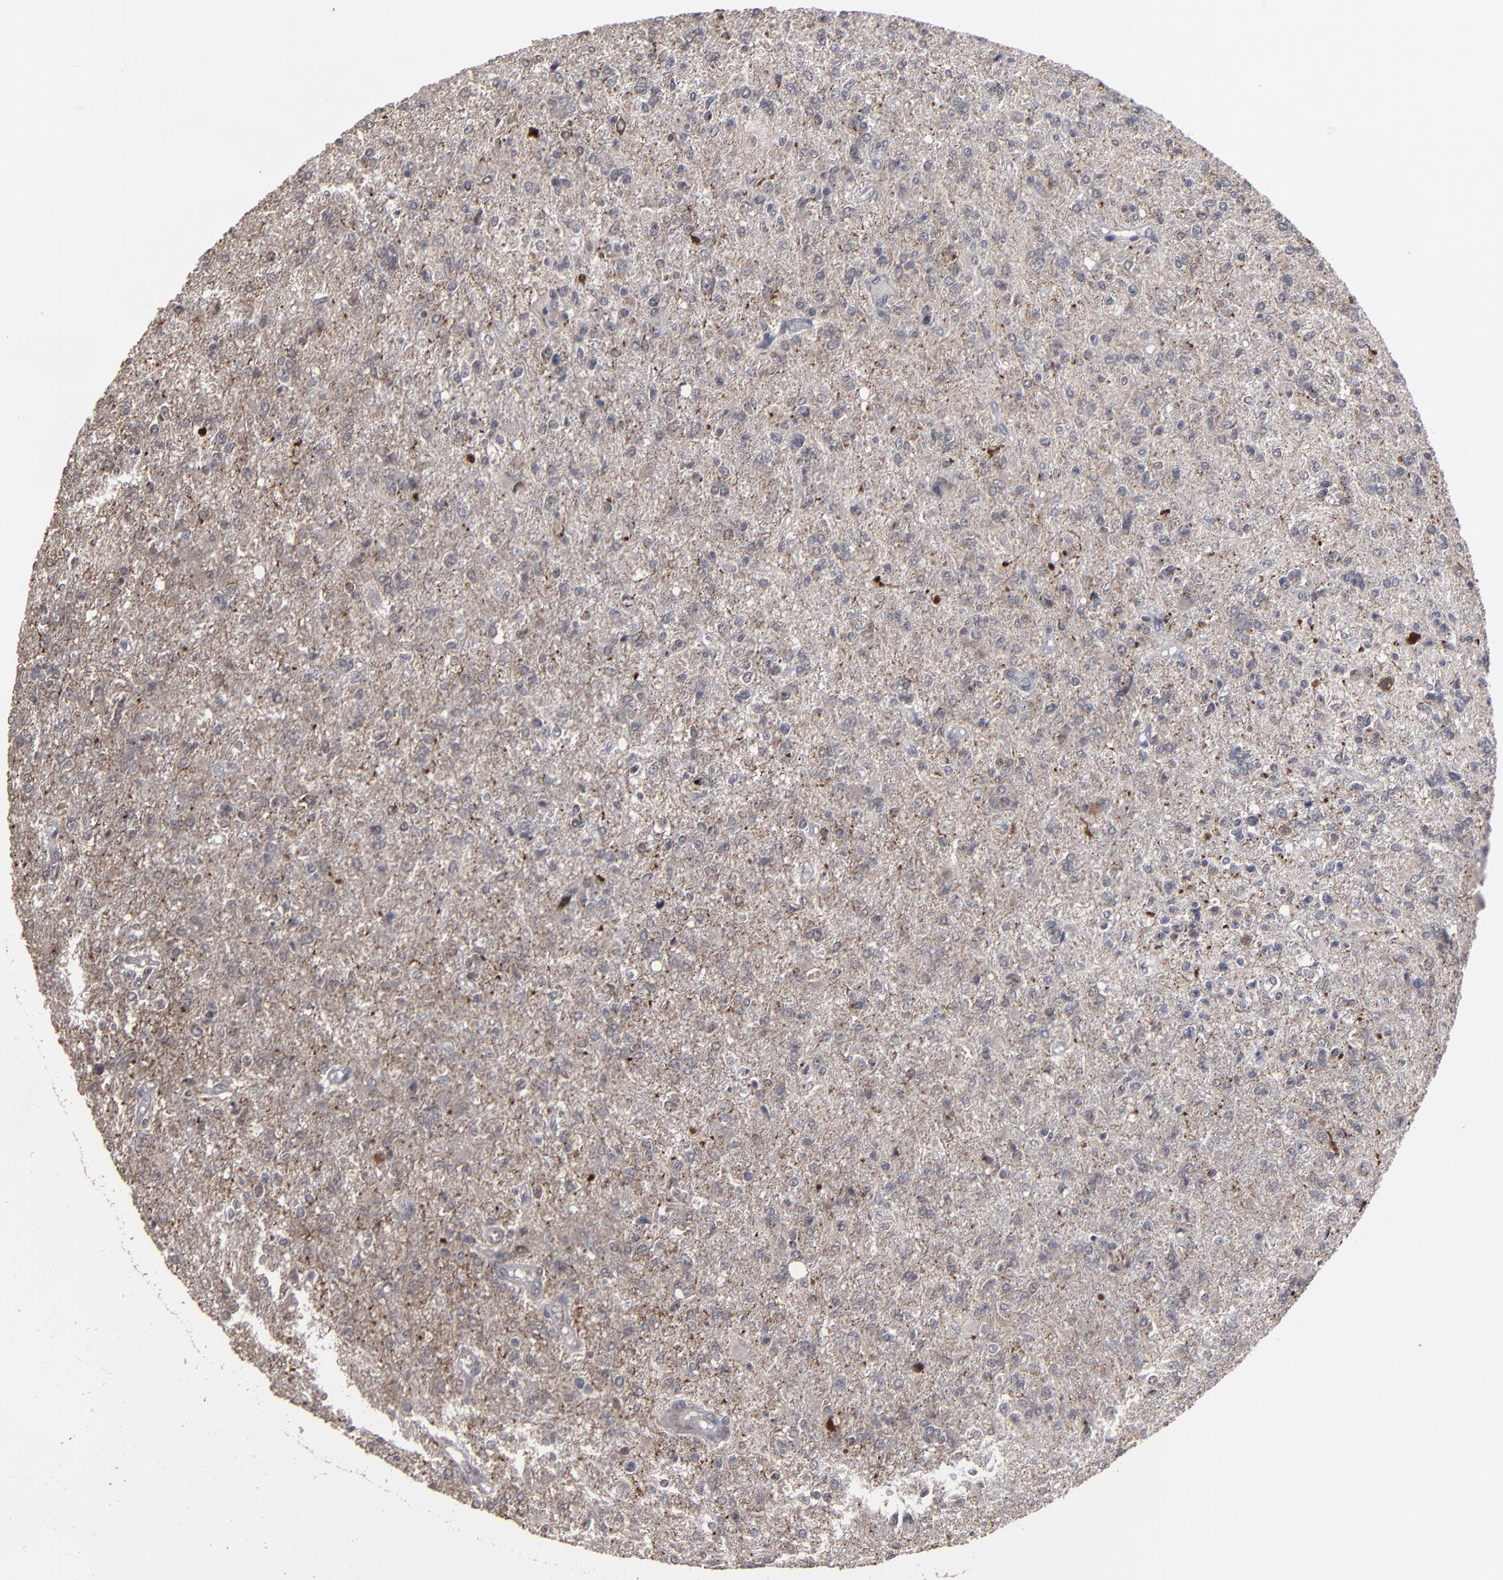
{"staining": {"intensity": "moderate", "quantity": "25%-75%", "location": "cytoplasmic/membranous"}, "tissue": "glioma", "cell_type": "Tumor cells", "image_type": "cancer", "snomed": [{"axis": "morphology", "description": "Glioma, malignant, High grade"}, {"axis": "topography", "description": "Cerebral cortex"}], "caption": "Glioma stained with immunohistochemistry (IHC) displays moderate cytoplasmic/membranous staining in approximately 25%-75% of tumor cells.", "gene": "SLC22A17", "patient": {"sex": "male", "age": 76}}